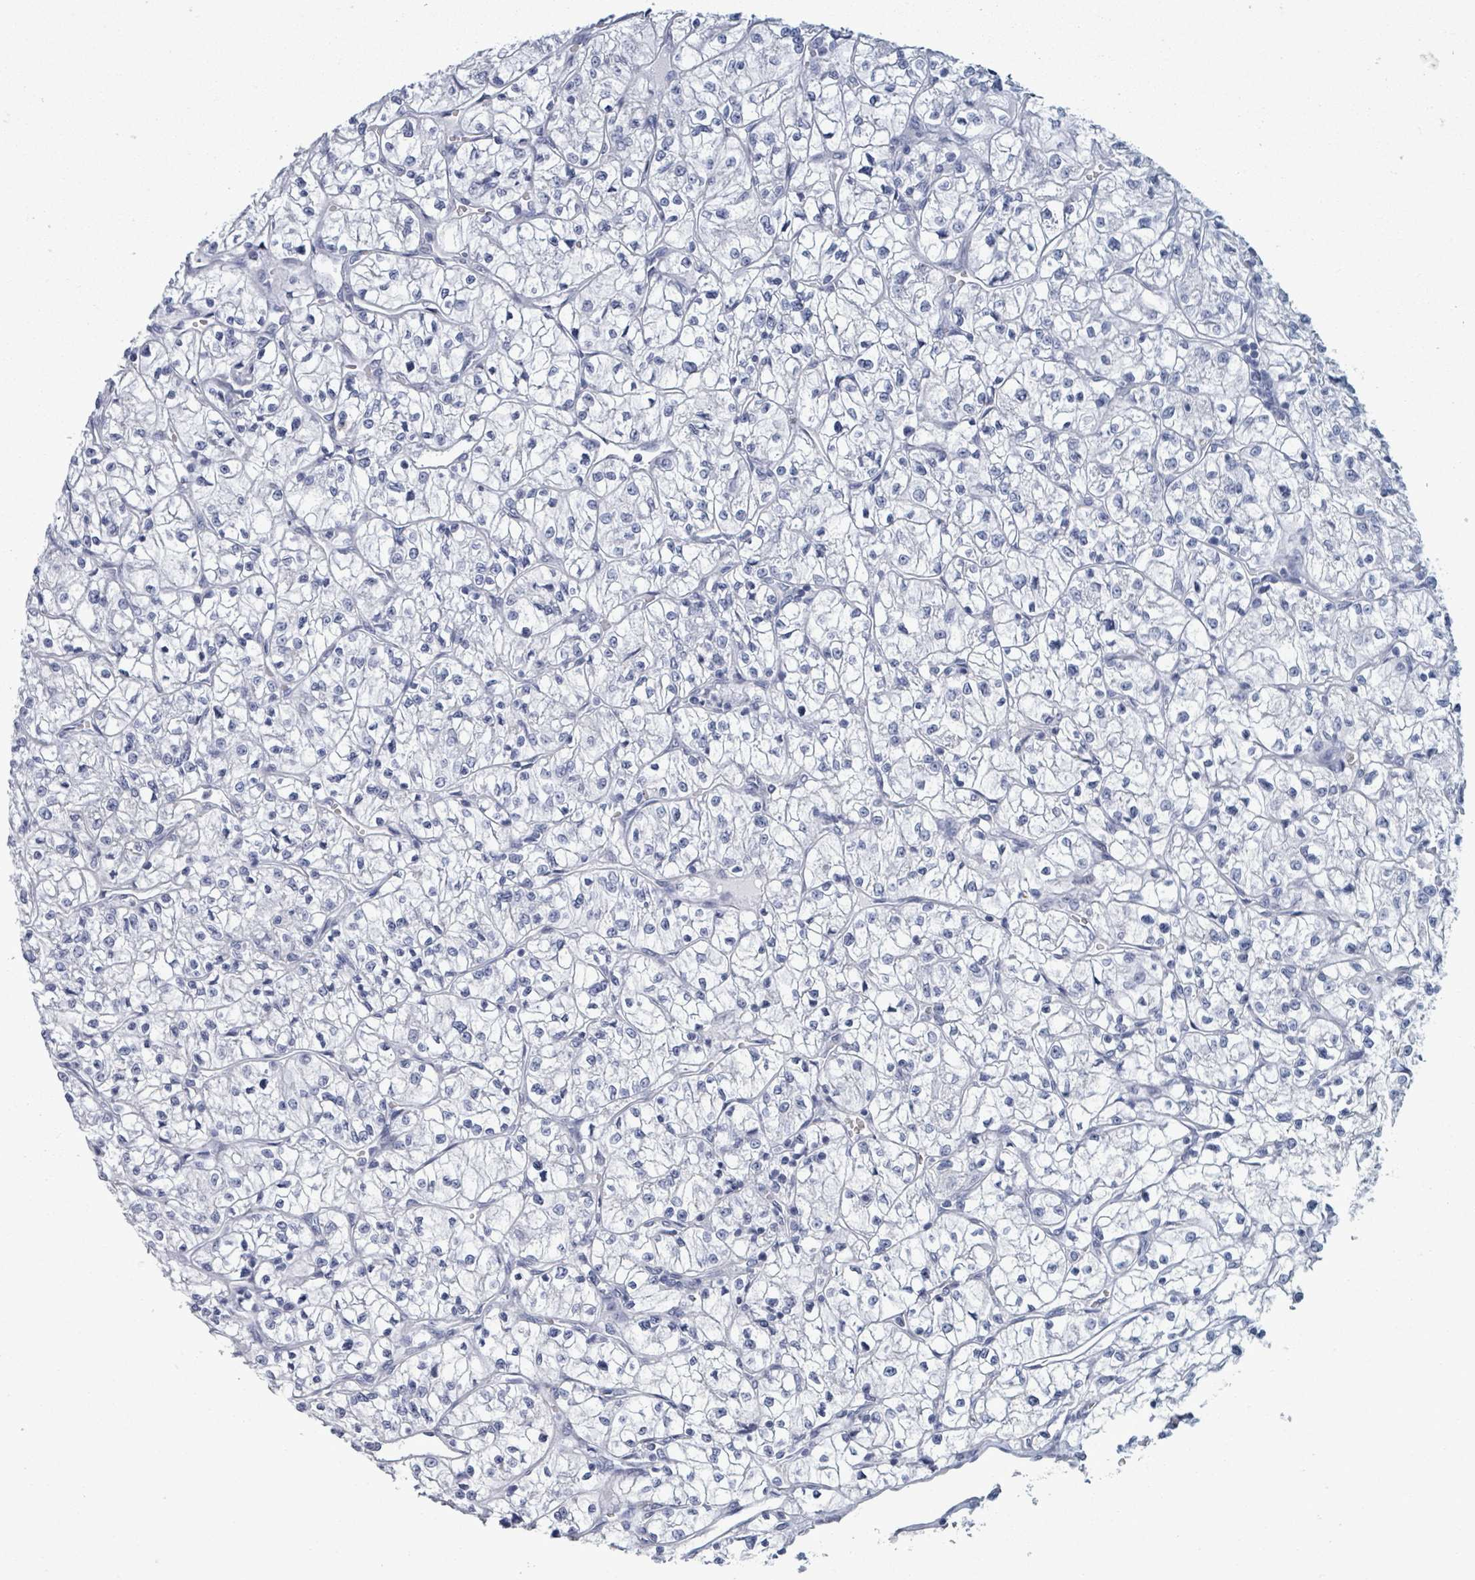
{"staining": {"intensity": "negative", "quantity": "none", "location": "none"}, "tissue": "renal cancer", "cell_type": "Tumor cells", "image_type": "cancer", "snomed": [{"axis": "morphology", "description": "Adenocarcinoma, NOS"}, {"axis": "topography", "description": "Kidney"}], "caption": "High power microscopy photomicrograph of an immunohistochemistry (IHC) histopathology image of renal cancer, revealing no significant staining in tumor cells.", "gene": "ZNF771", "patient": {"sex": "female", "age": 64}}